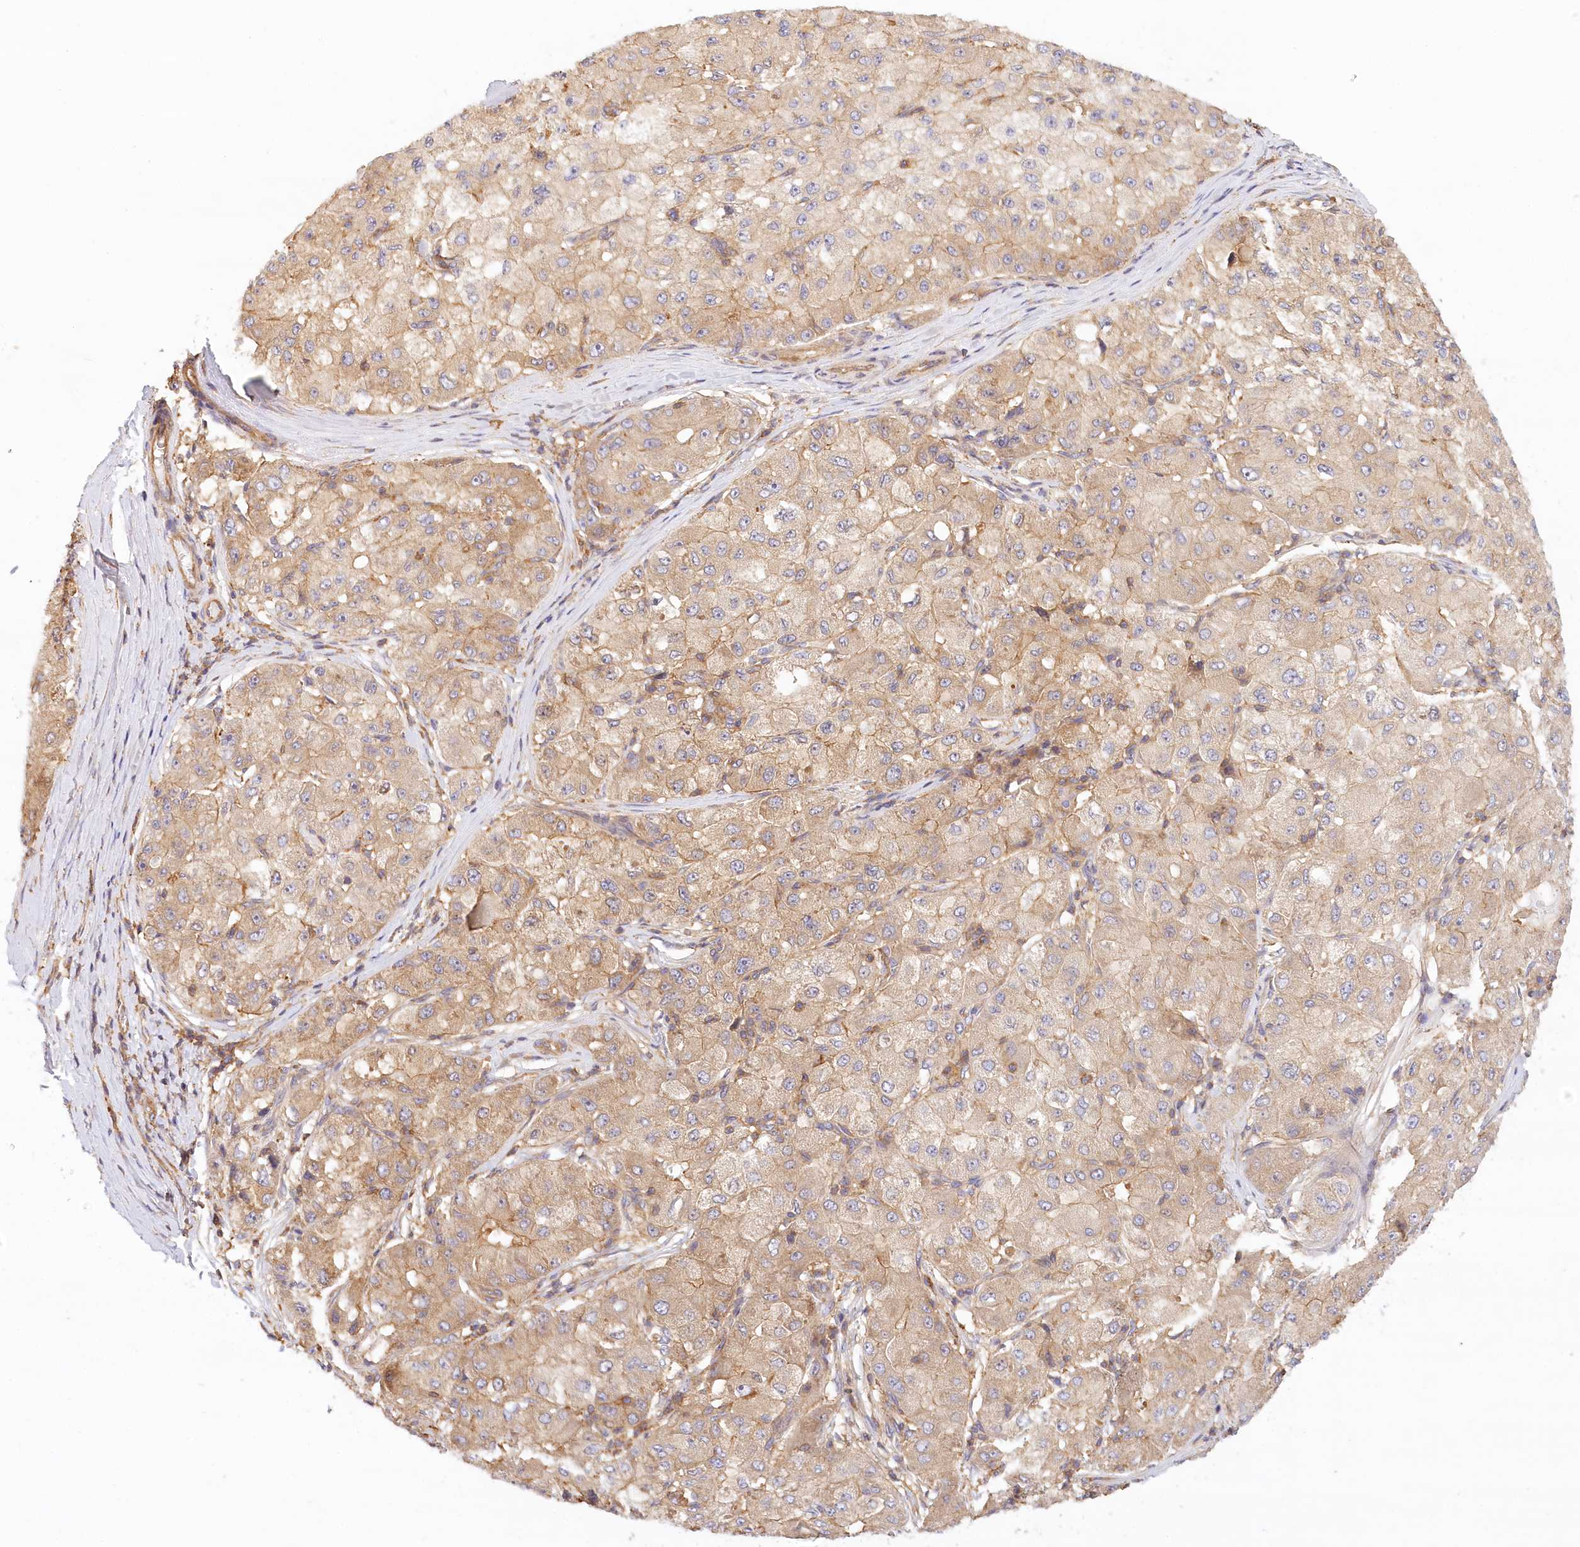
{"staining": {"intensity": "weak", "quantity": ">75%", "location": "cytoplasmic/membranous"}, "tissue": "liver cancer", "cell_type": "Tumor cells", "image_type": "cancer", "snomed": [{"axis": "morphology", "description": "Carcinoma, Hepatocellular, NOS"}, {"axis": "topography", "description": "Liver"}], "caption": "Liver cancer (hepatocellular carcinoma) tissue exhibits weak cytoplasmic/membranous positivity in about >75% of tumor cells", "gene": "UMPS", "patient": {"sex": "male", "age": 80}}